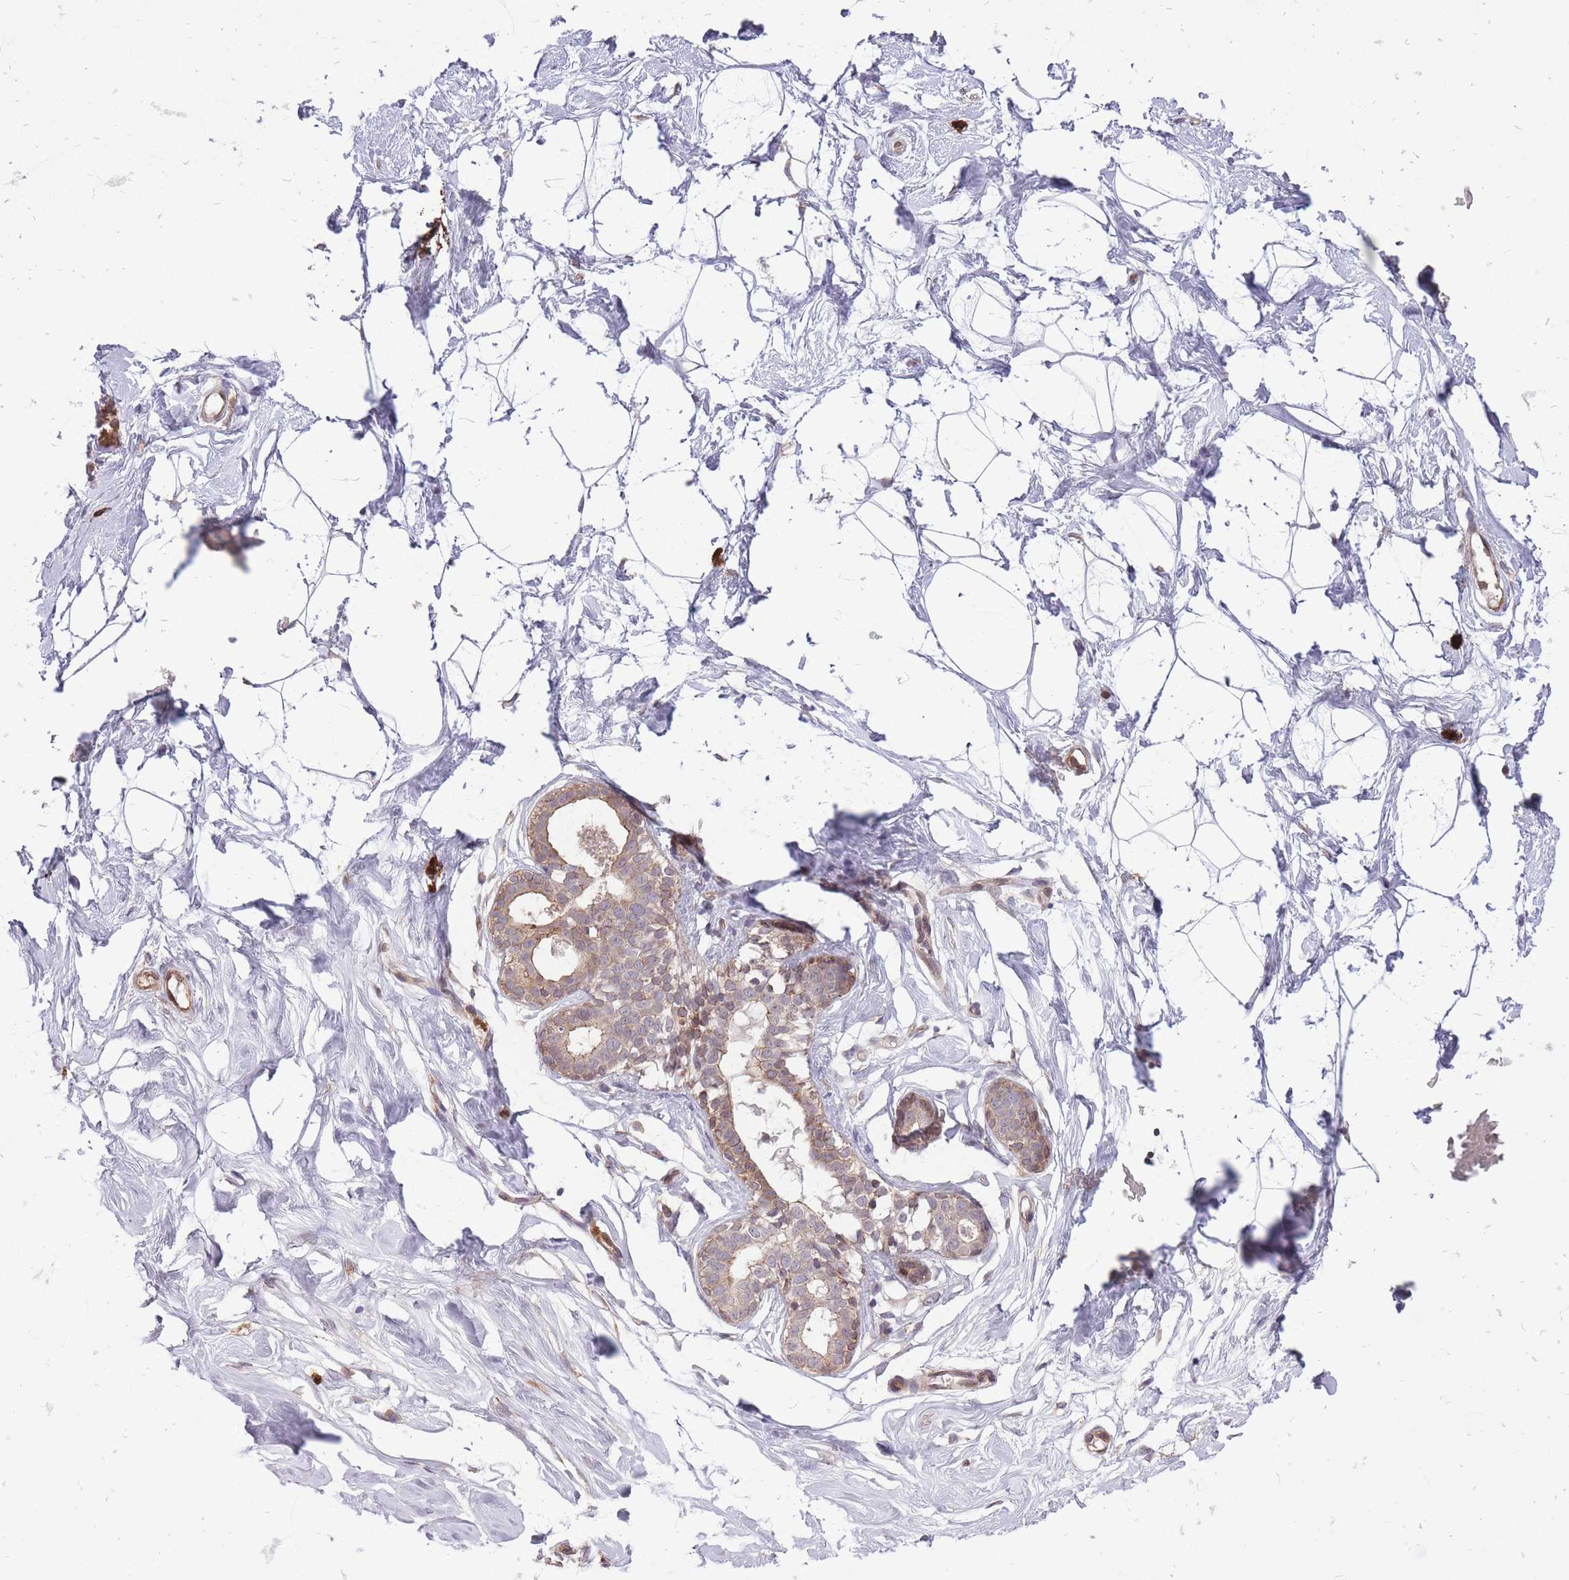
{"staining": {"intensity": "negative", "quantity": "none", "location": "none"}, "tissue": "breast", "cell_type": "Adipocytes", "image_type": "normal", "snomed": [{"axis": "morphology", "description": "Normal tissue, NOS"}, {"axis": "morphology", "description": "Adenoma, NOS"}, {"axis": "topography", "description": "Breast"}], "caption": "The image shows no staining of adipocytes in benign breast.", "gene": "TET3", "patient": {"sex": "female", "age": 23}}